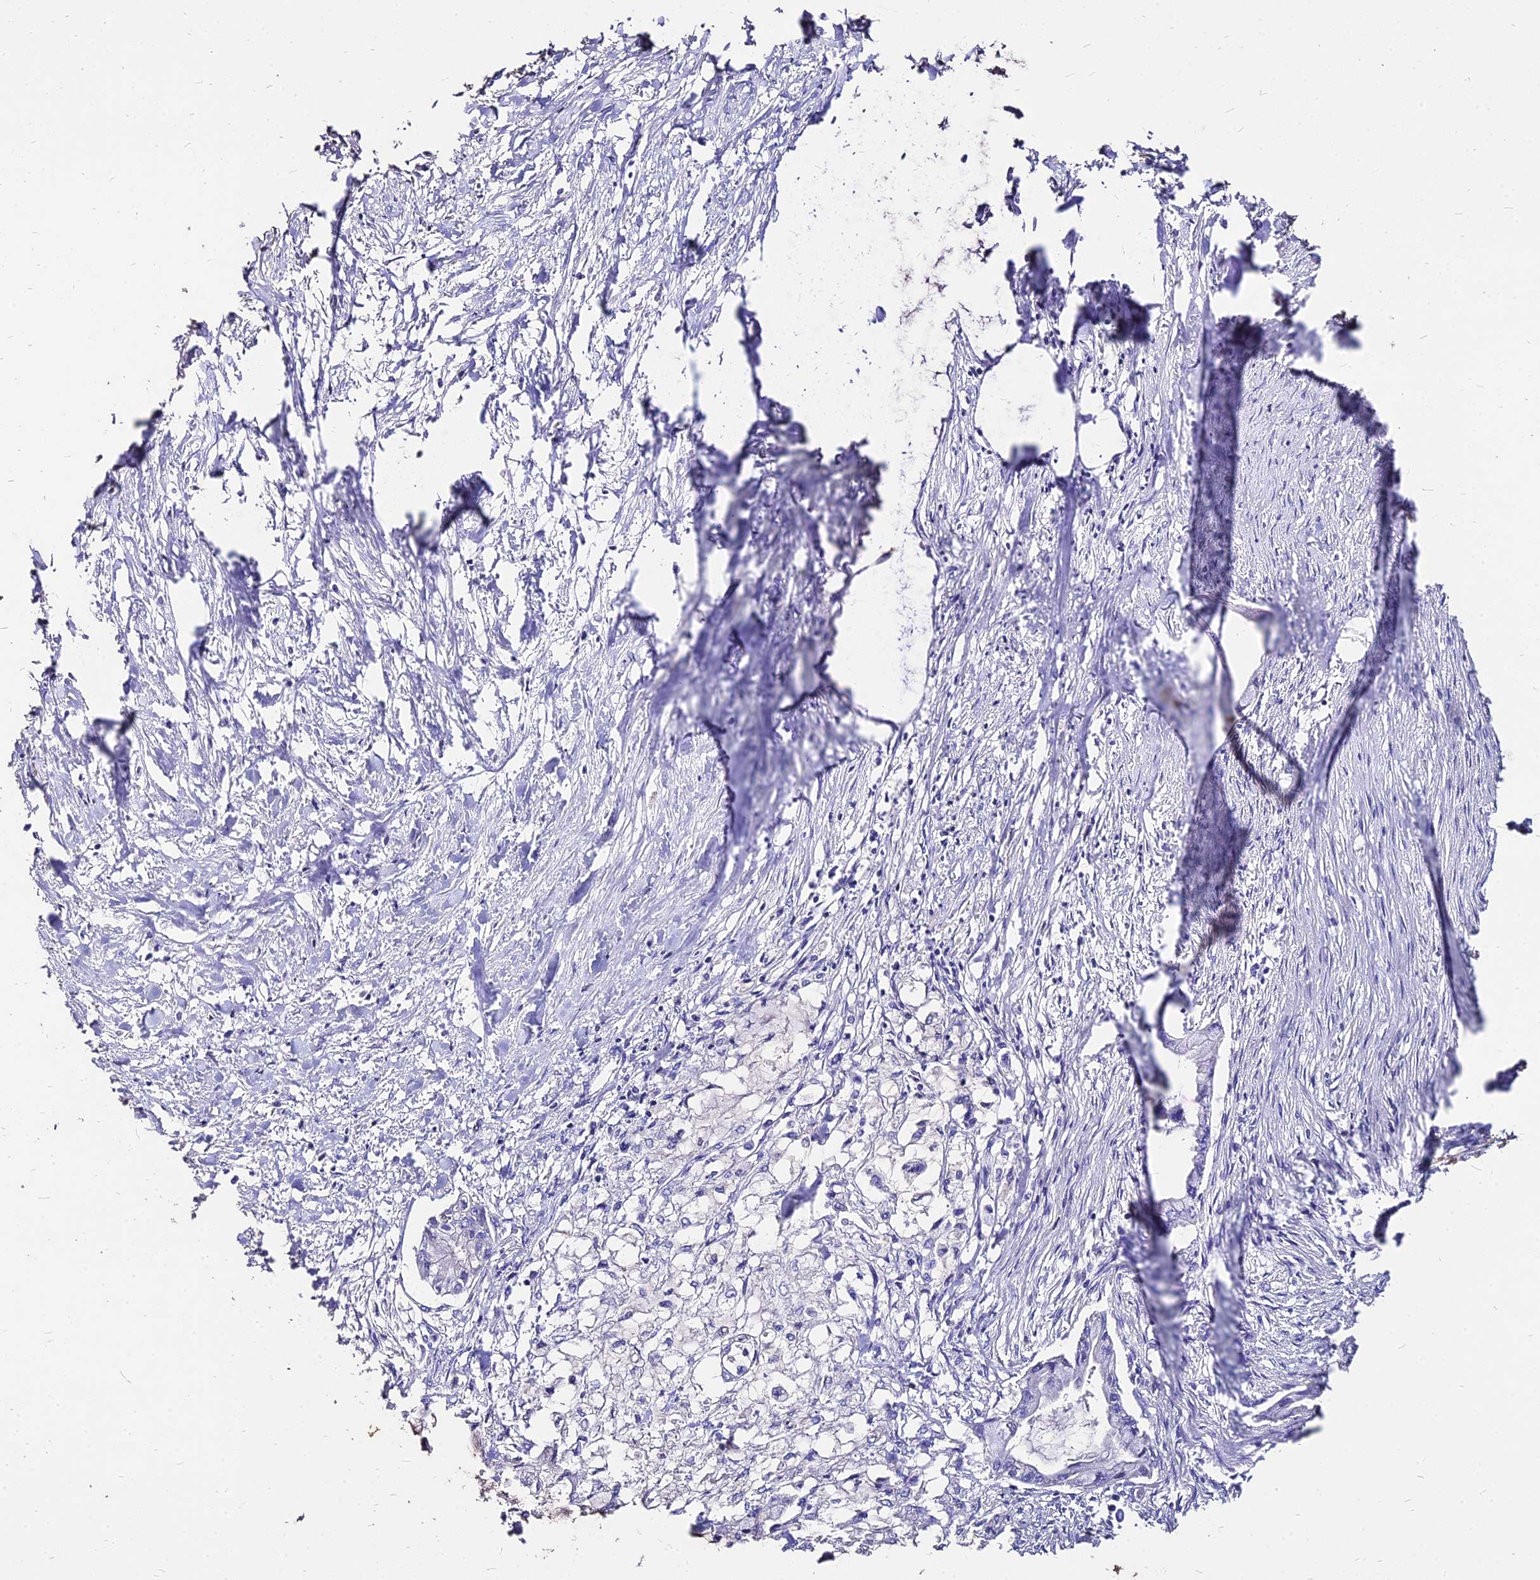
{"staining": {"intensity": "negative", "quantity": "none", "location": "none"}, "tissue": "pancreatic cancer", "cell_type": "Tumor cells", "image_type": "cancer", "snomed": [{"axis": "morphology", "description": "Adenocarcinoma, NOS"}, {"axis": "topography", "description": "Pancreas"}], "caption": "Tumor cells are negative for protein expression in human pancreatic adenocarcinoma.", "gene": "NME5", "patient": {"sex": "male", "age": 48}}